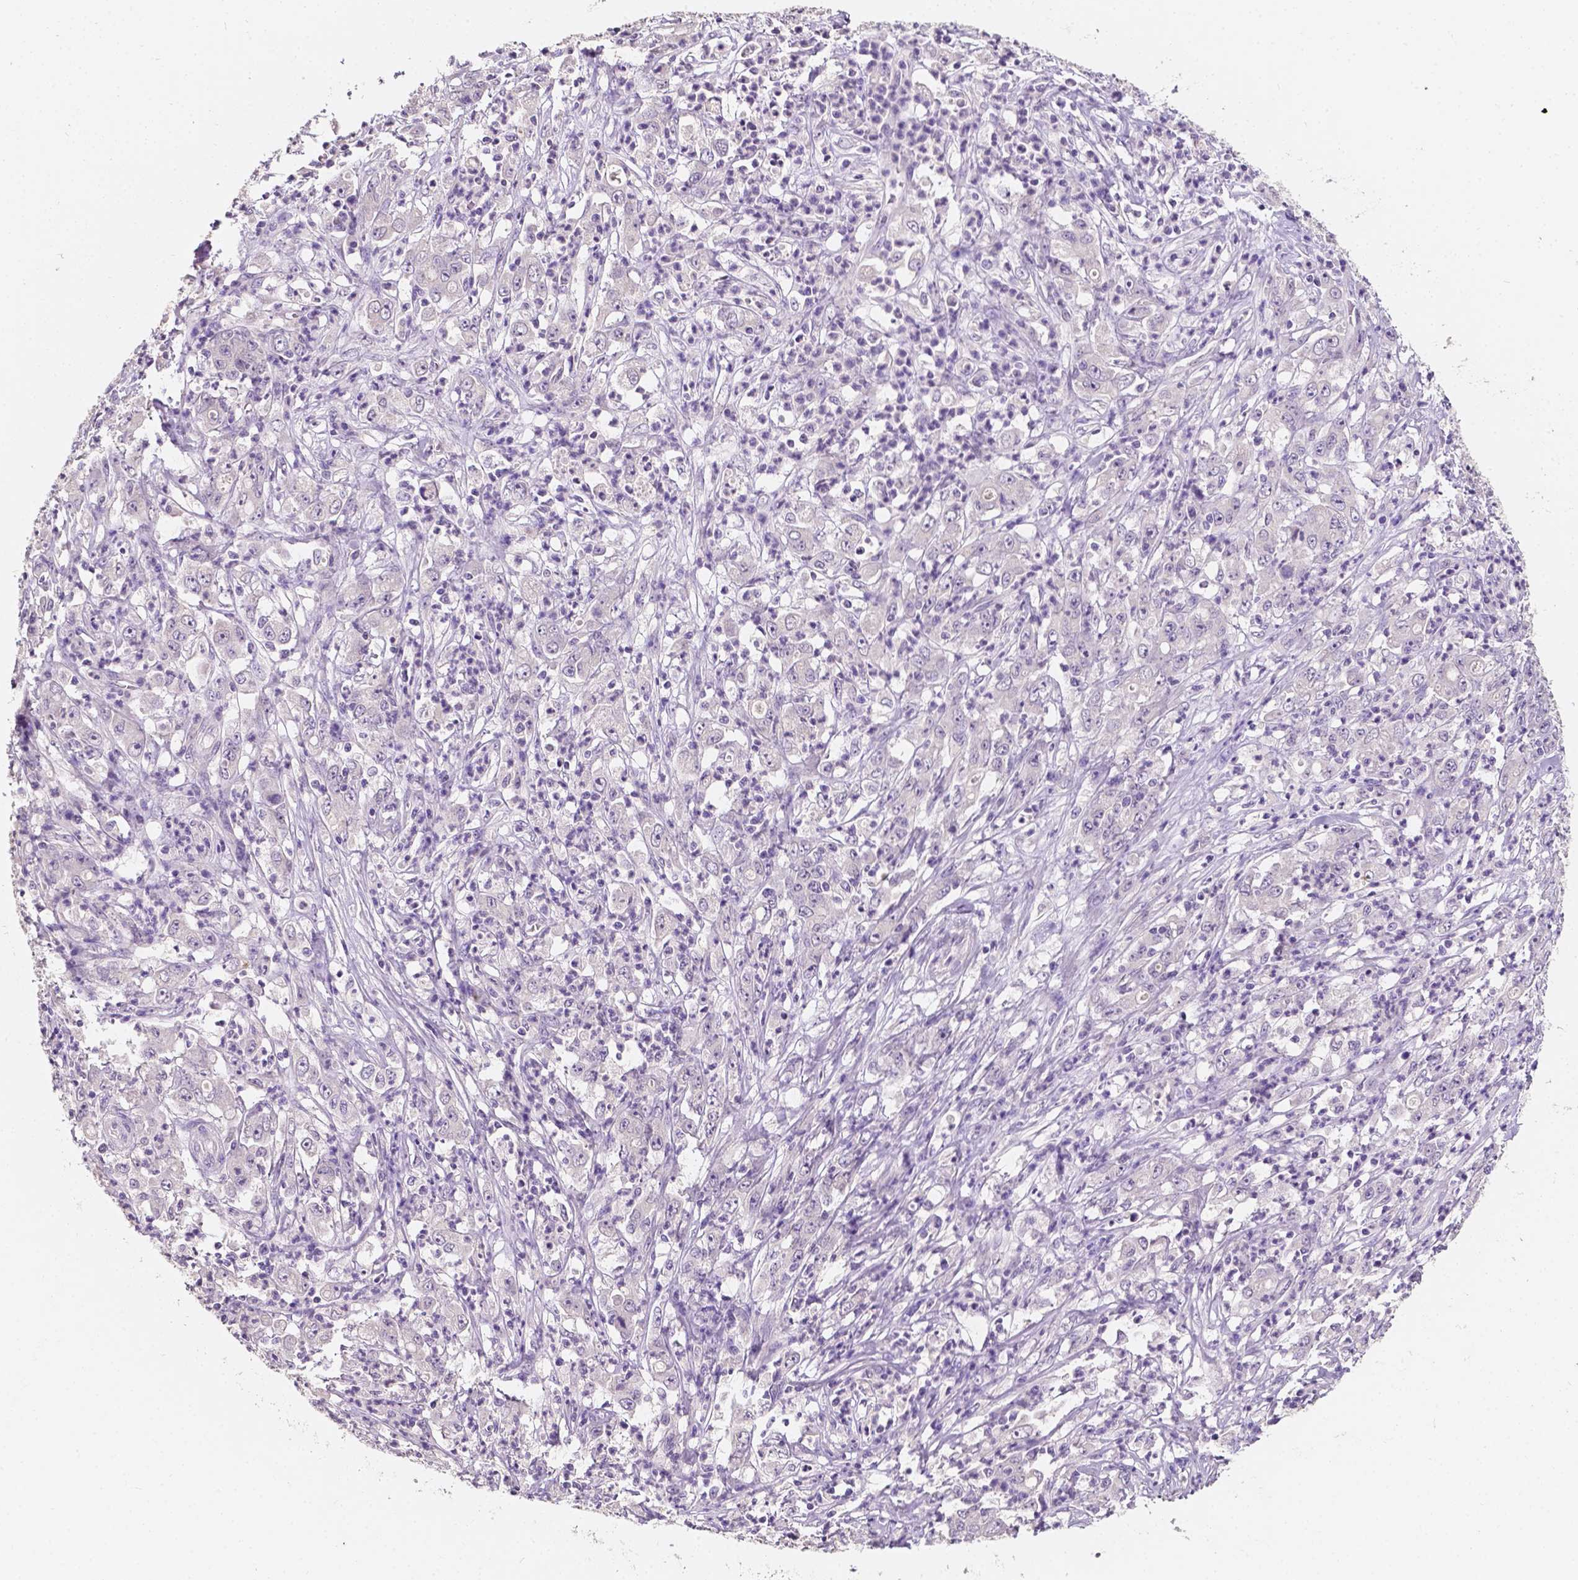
{"staining": {"intensity": "negative", "quantity": "none", "location": "none"}, "tissue": "stomach cancer", "cell_type": "Tumor cells", "image_type": "cancer", "snomed": [{"axis": "morphology", "description": "Adenocarcinoma, NOS"}, {"axis": "topography", "description": "Stomach, lower"}], "caption": "IHC histopathology image of neoplastic tissue: human adenocarcinoma (stomach) stained with DAB (3,3'-diaminobenzidine) reveals no significant protein expression in tumor cells. Nuclei are stained in blue.", "gene": "TAL1", "patient": {"sex": "female", "age": 71}}